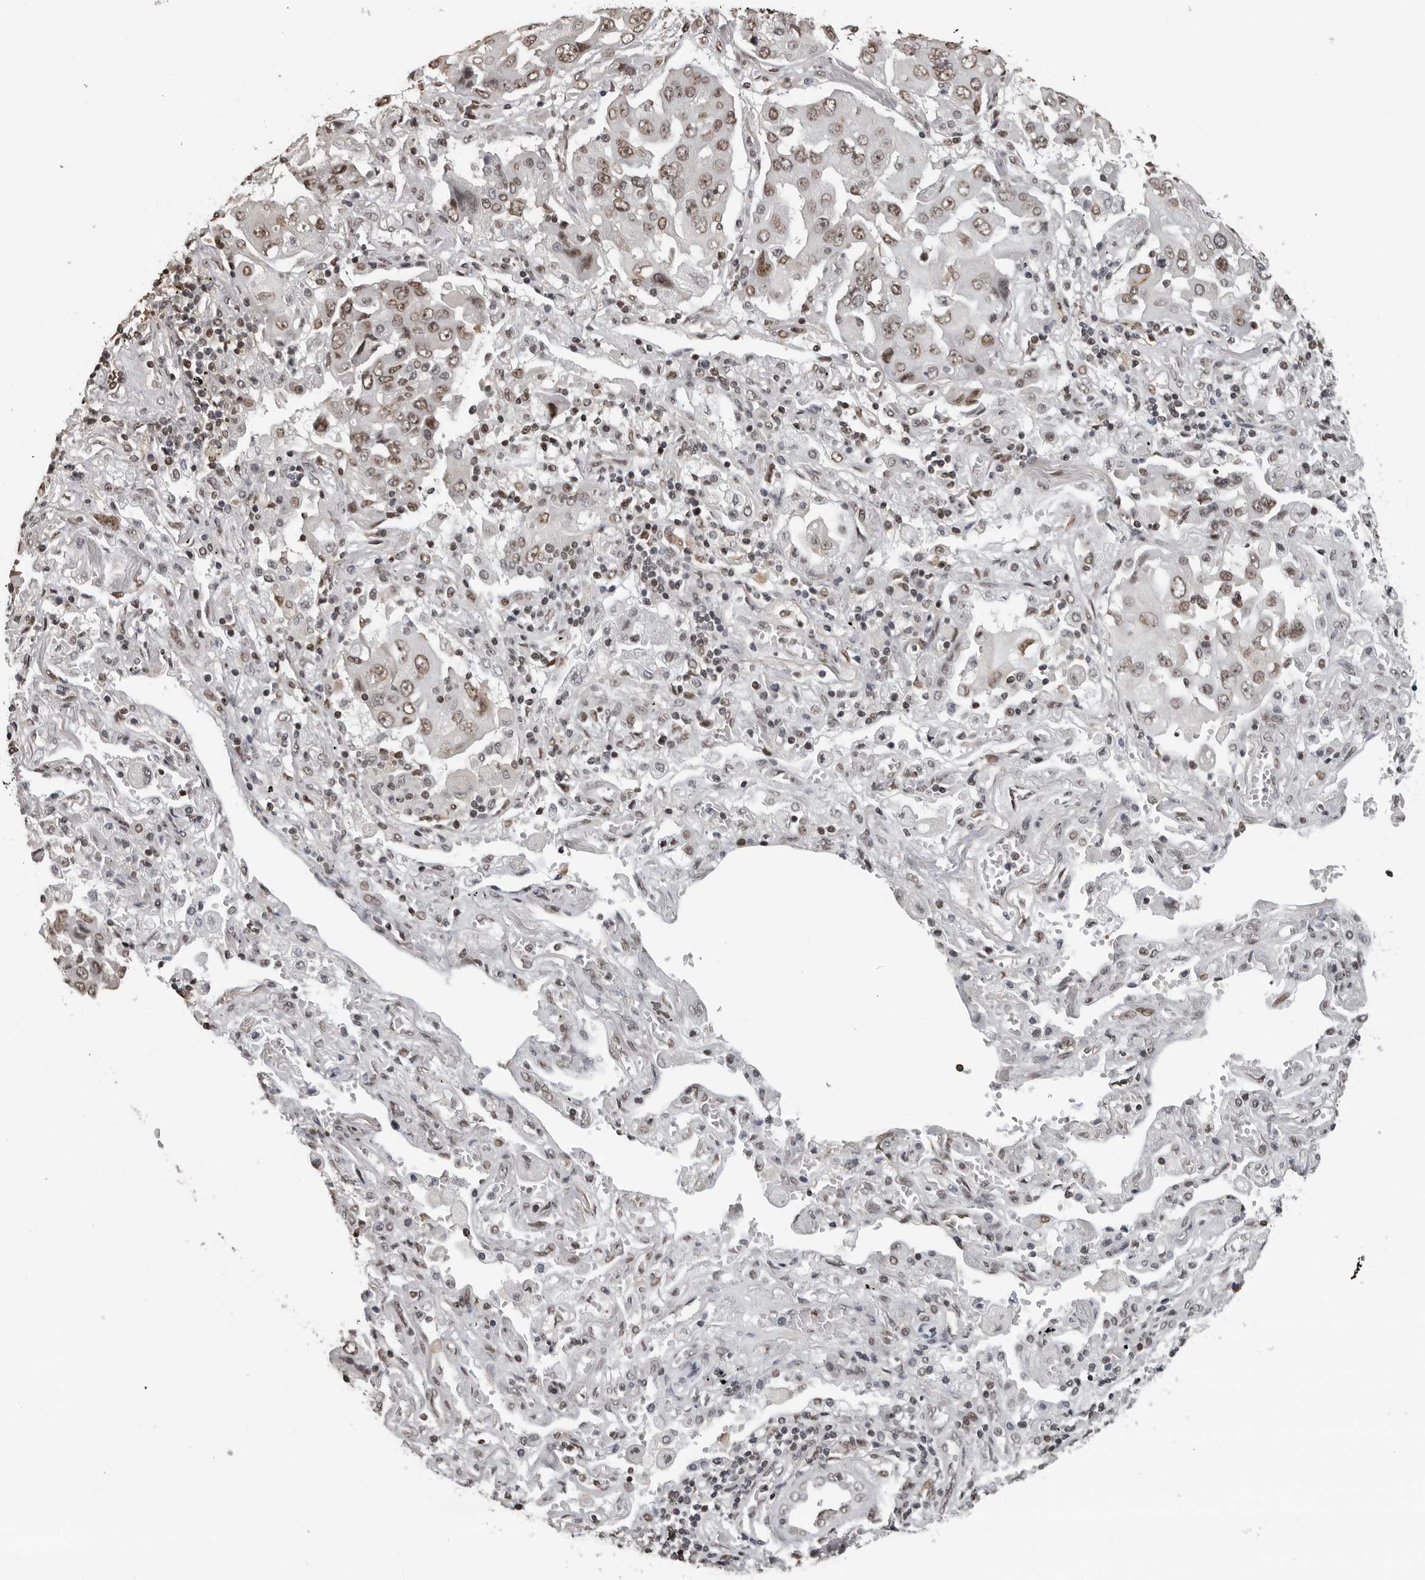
{"staining": {"intensity": "weak", "quantity": ">75%", "location": "nuclear"}, "tissue": "lung cancer", "cell_type": "Tumor cells", "image_type": "cancer", "snomed": [{"axis": "morphology", "description": "Adenocarcinoma, NOS"}, {"axis": "topography", "description": "Lung"}], "caption": "Immunohistochemical staining of human lung cancer reveals low levels of weak nuclear positivity in about >75% of tumor cells.", "gene": "ORC1", "patient": {"sex": "female", "age": 65}}